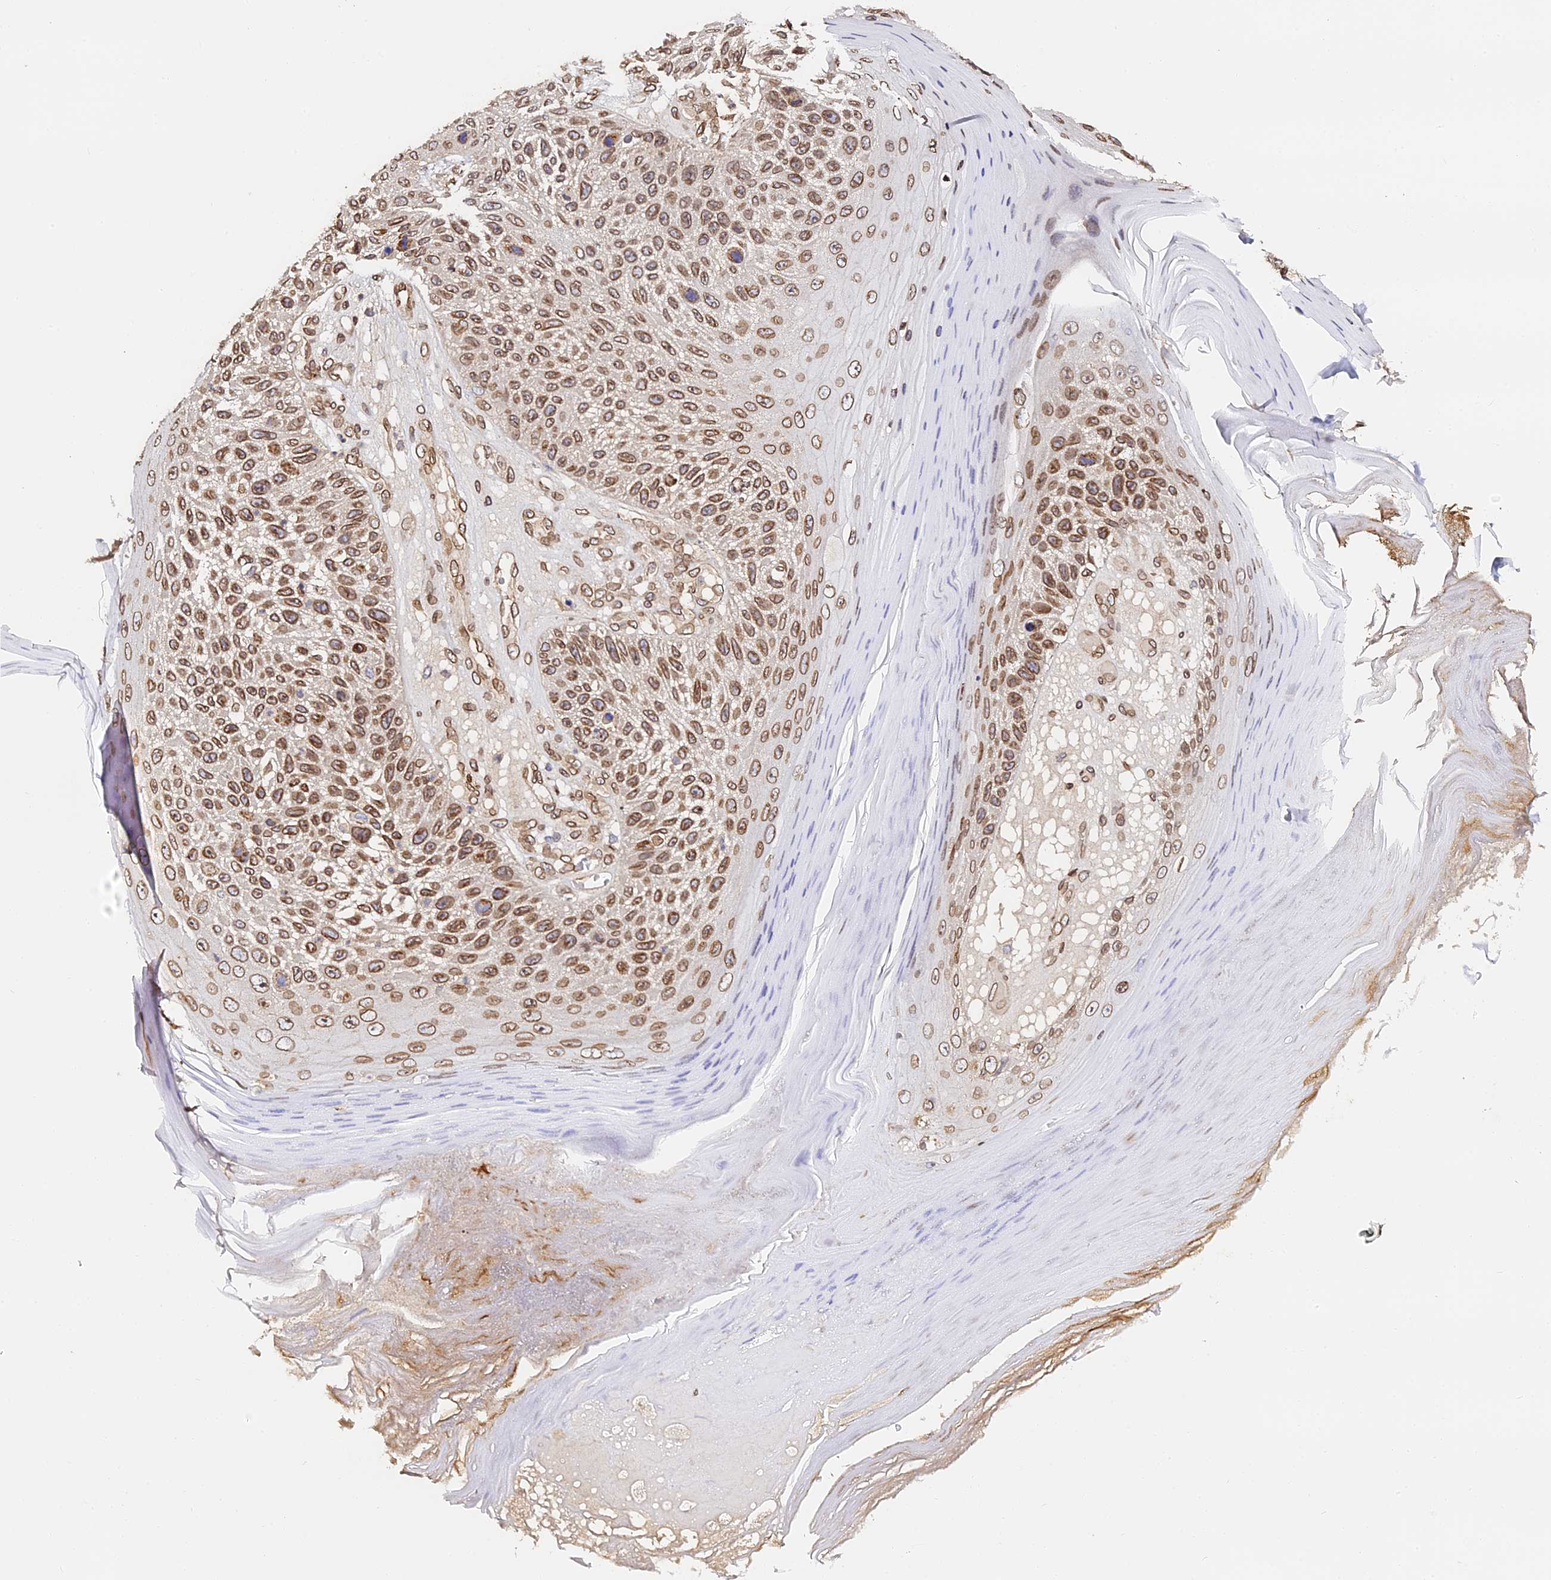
{"staining": {"intensity": "moderate", "quantity": ">75%", "location": "cytoplasmic/membranous,nuclear"}, "tissue": "skin cancer", "cell_type": "Tumor cells", "image_type": "cancer", "snomed": [{"axis": "morphology", "description": "Squamous cell carcinoma, NOS"}, {"axis": "topography", "description": "Skin"}], "caption": "Protein analysis of skin cancer tissue displays moderate cytoplasmic/membranous and nuclear positivity in about >75% of tumor cells.", "gene": "ANAPC5", "patient": {"sex": "female", "age": 88}}